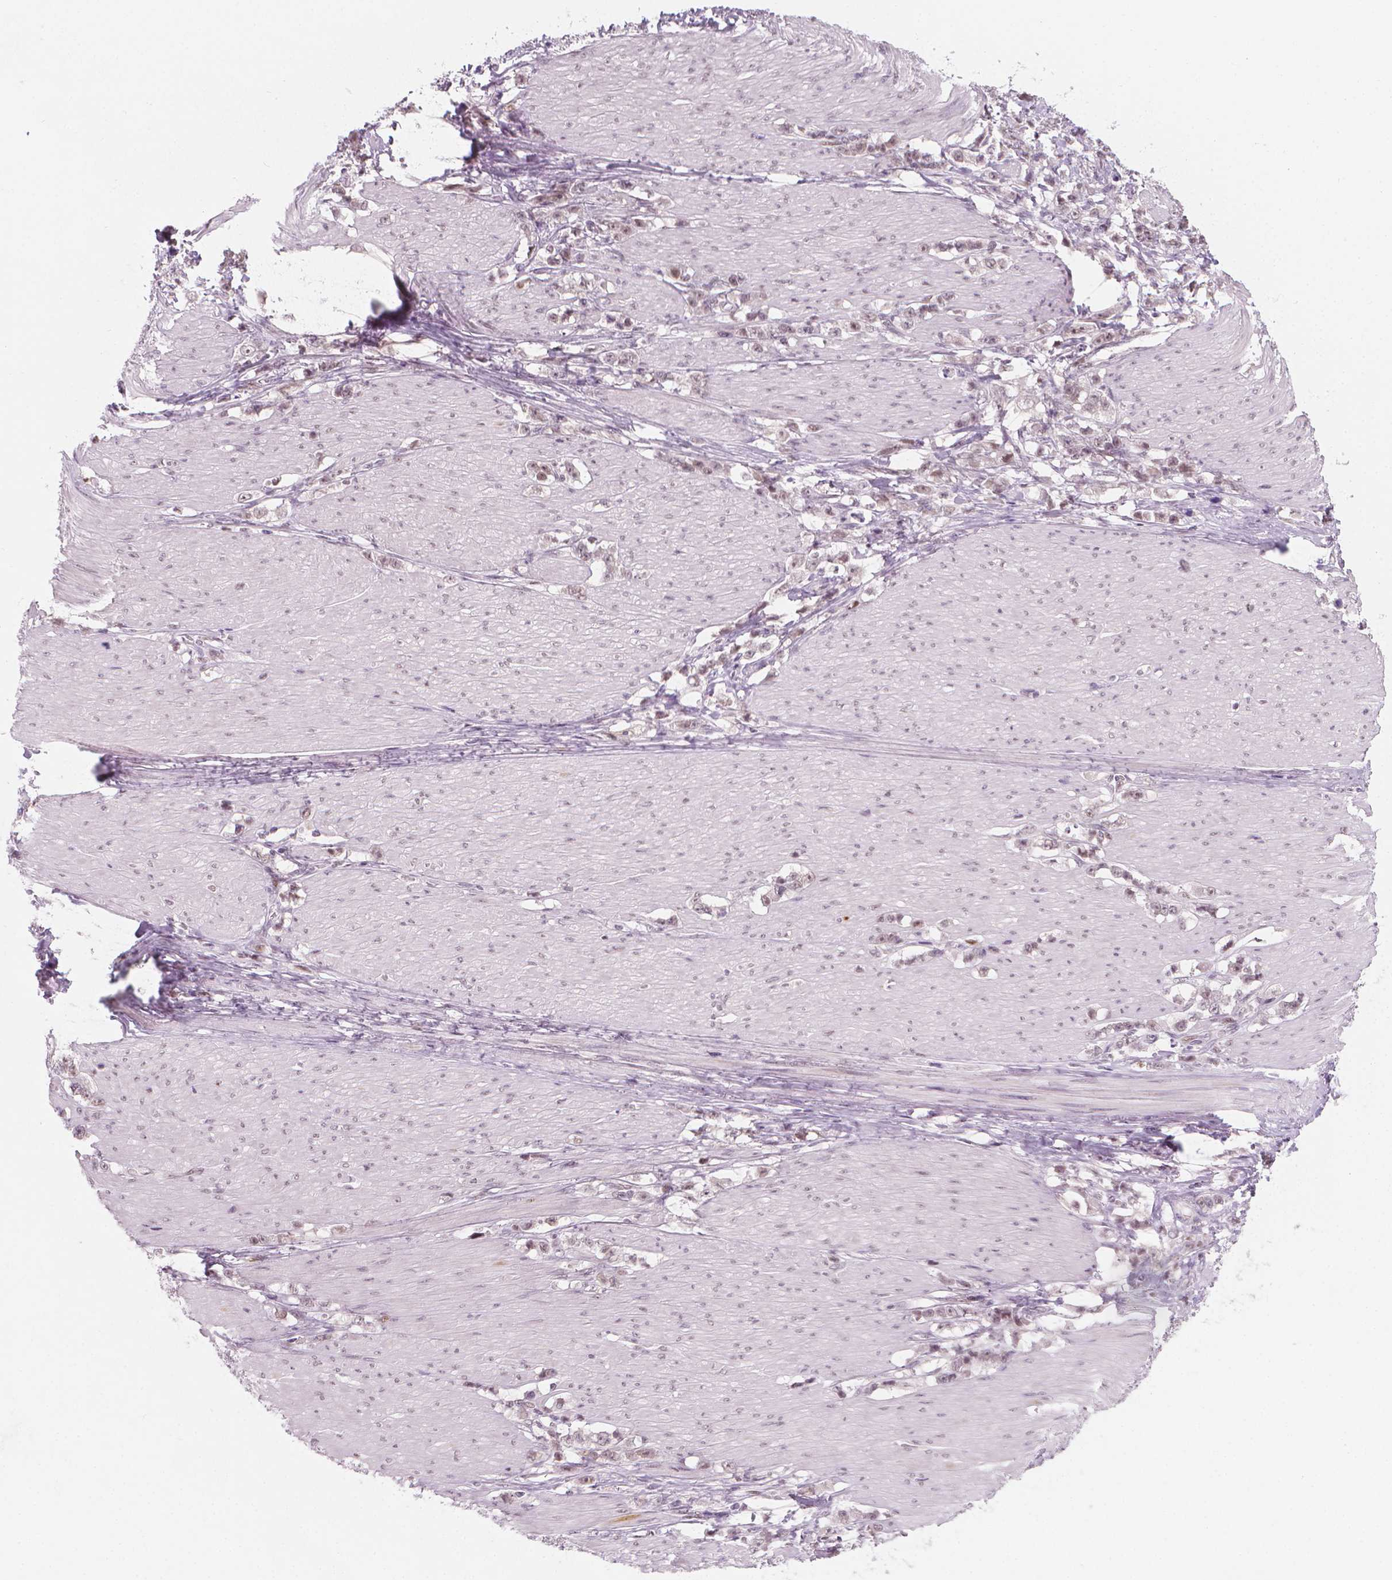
{"staining": {"intensity": "weak", "quantity": "25%-75%", "location": "nuclear"}, "tissue": "stomach cancer", "cell_type": "Tumor cells", "image_type": "cancer", "snomed": [{"axis": "morphology", "description": "Adenocarcinoma, NOS"}, {"axis": "topography", "description": "Stomach, lower"}], "caption": "Immunohistochemical staining of human stomach cancer reveals weak nuclear protein staining in about 25%-75% of tumor cells.", "gene": "CDKN1C", "patient": {"sex": "male", "age": 88}}